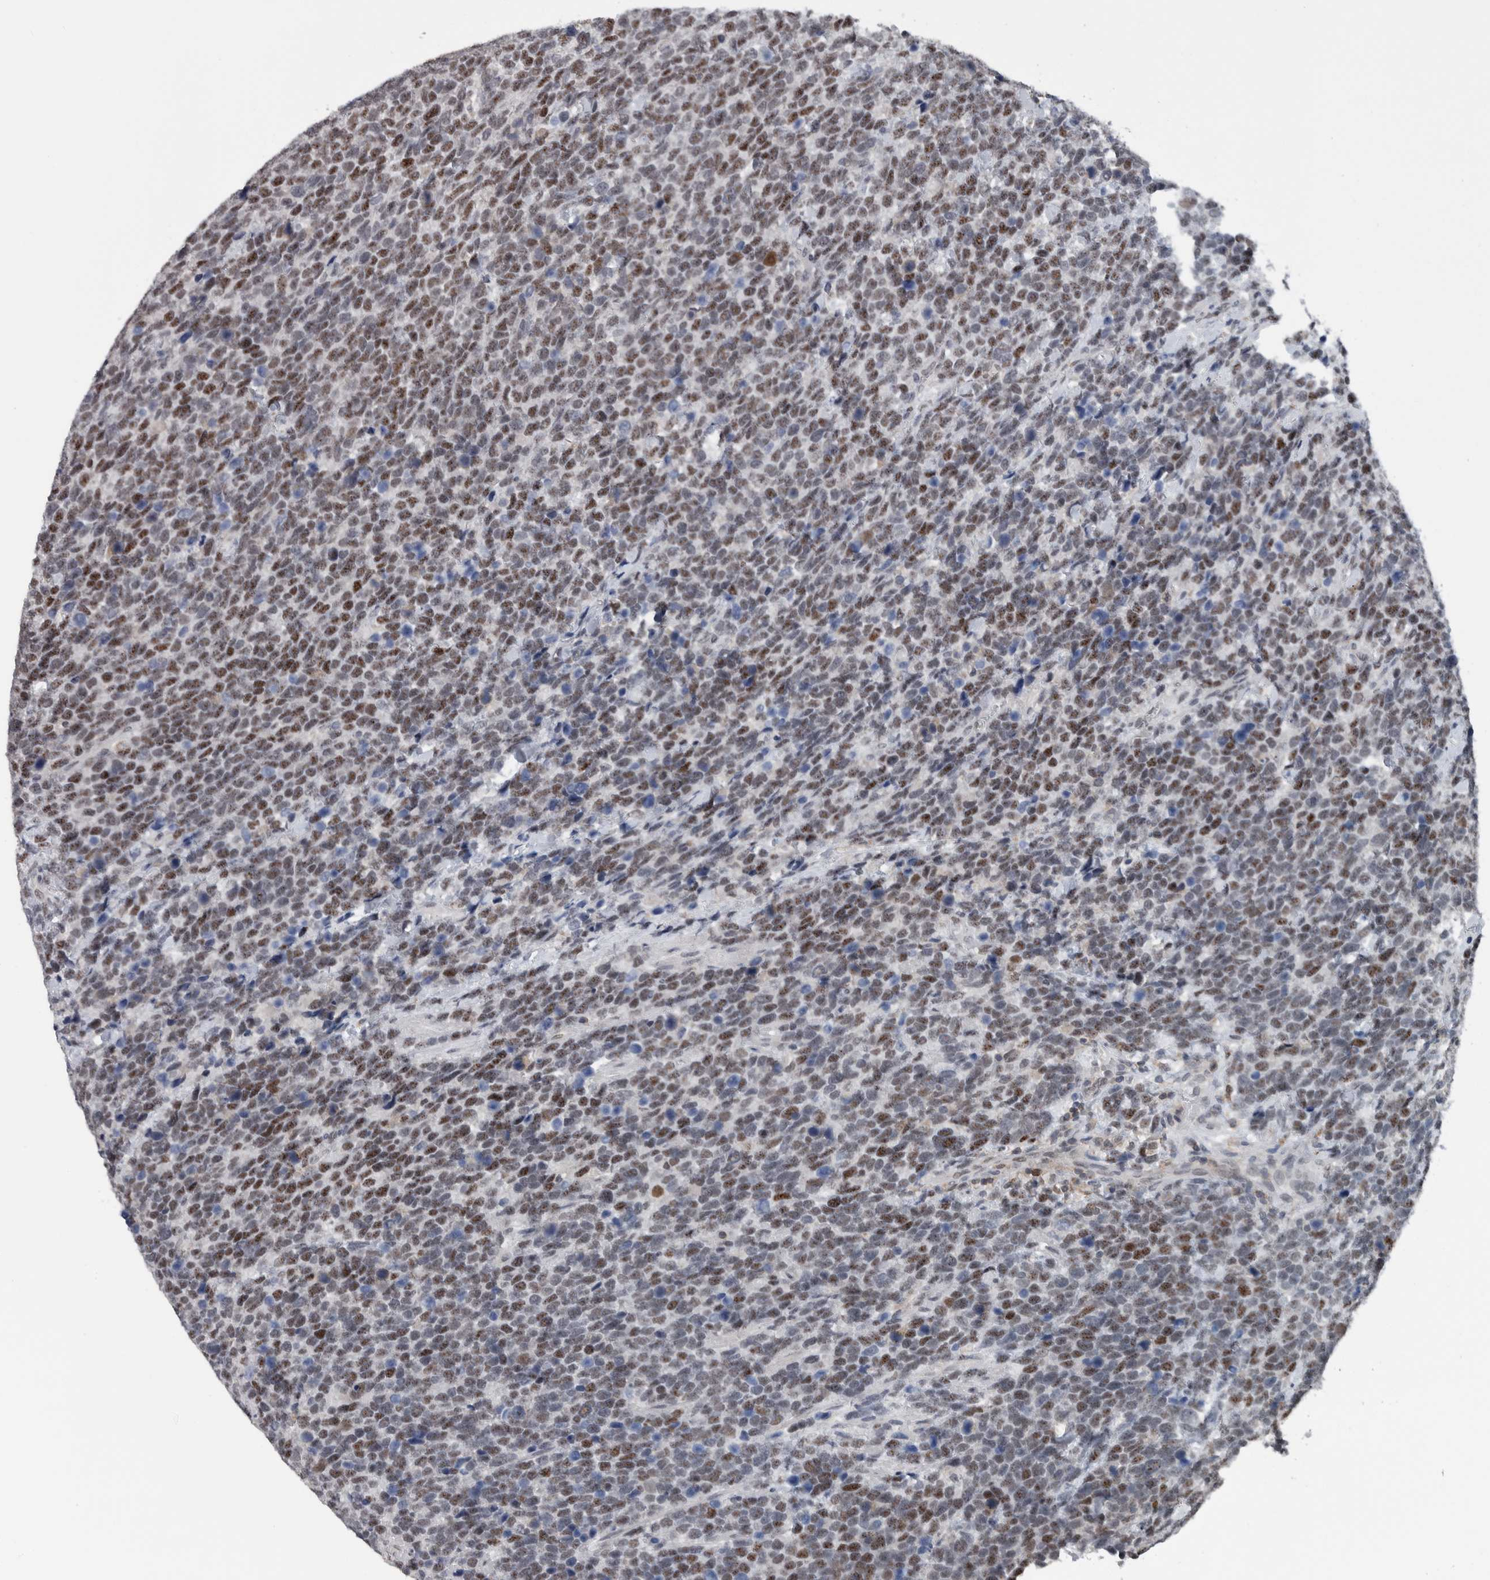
{"staining": {"intensity": "moderate", "quantity": ">75%", "location": "nuclear"}, "tissue": "urothelial cancer", "cell_type": "Tumor cells", "image_type": "cancer", "snomed": [{"axis": "morphology", "description": "Urothelial carcinoma, High grade"}, {"axis": "topography", "description": "Urinary bladder"}], "caption": "Brown immunohistochemical staining in urothelial cancer reveals moderate nuclear positivity in about >75% of tumor cells. The staining is performed using DAB (3,3'-diaminobenzidine) brown chromogen to label protein expression. The nuclei are counter-stained blue using hematoxylin.", "gene": "ZBTB21", "patient": {"sex": "female", "age": 82}}